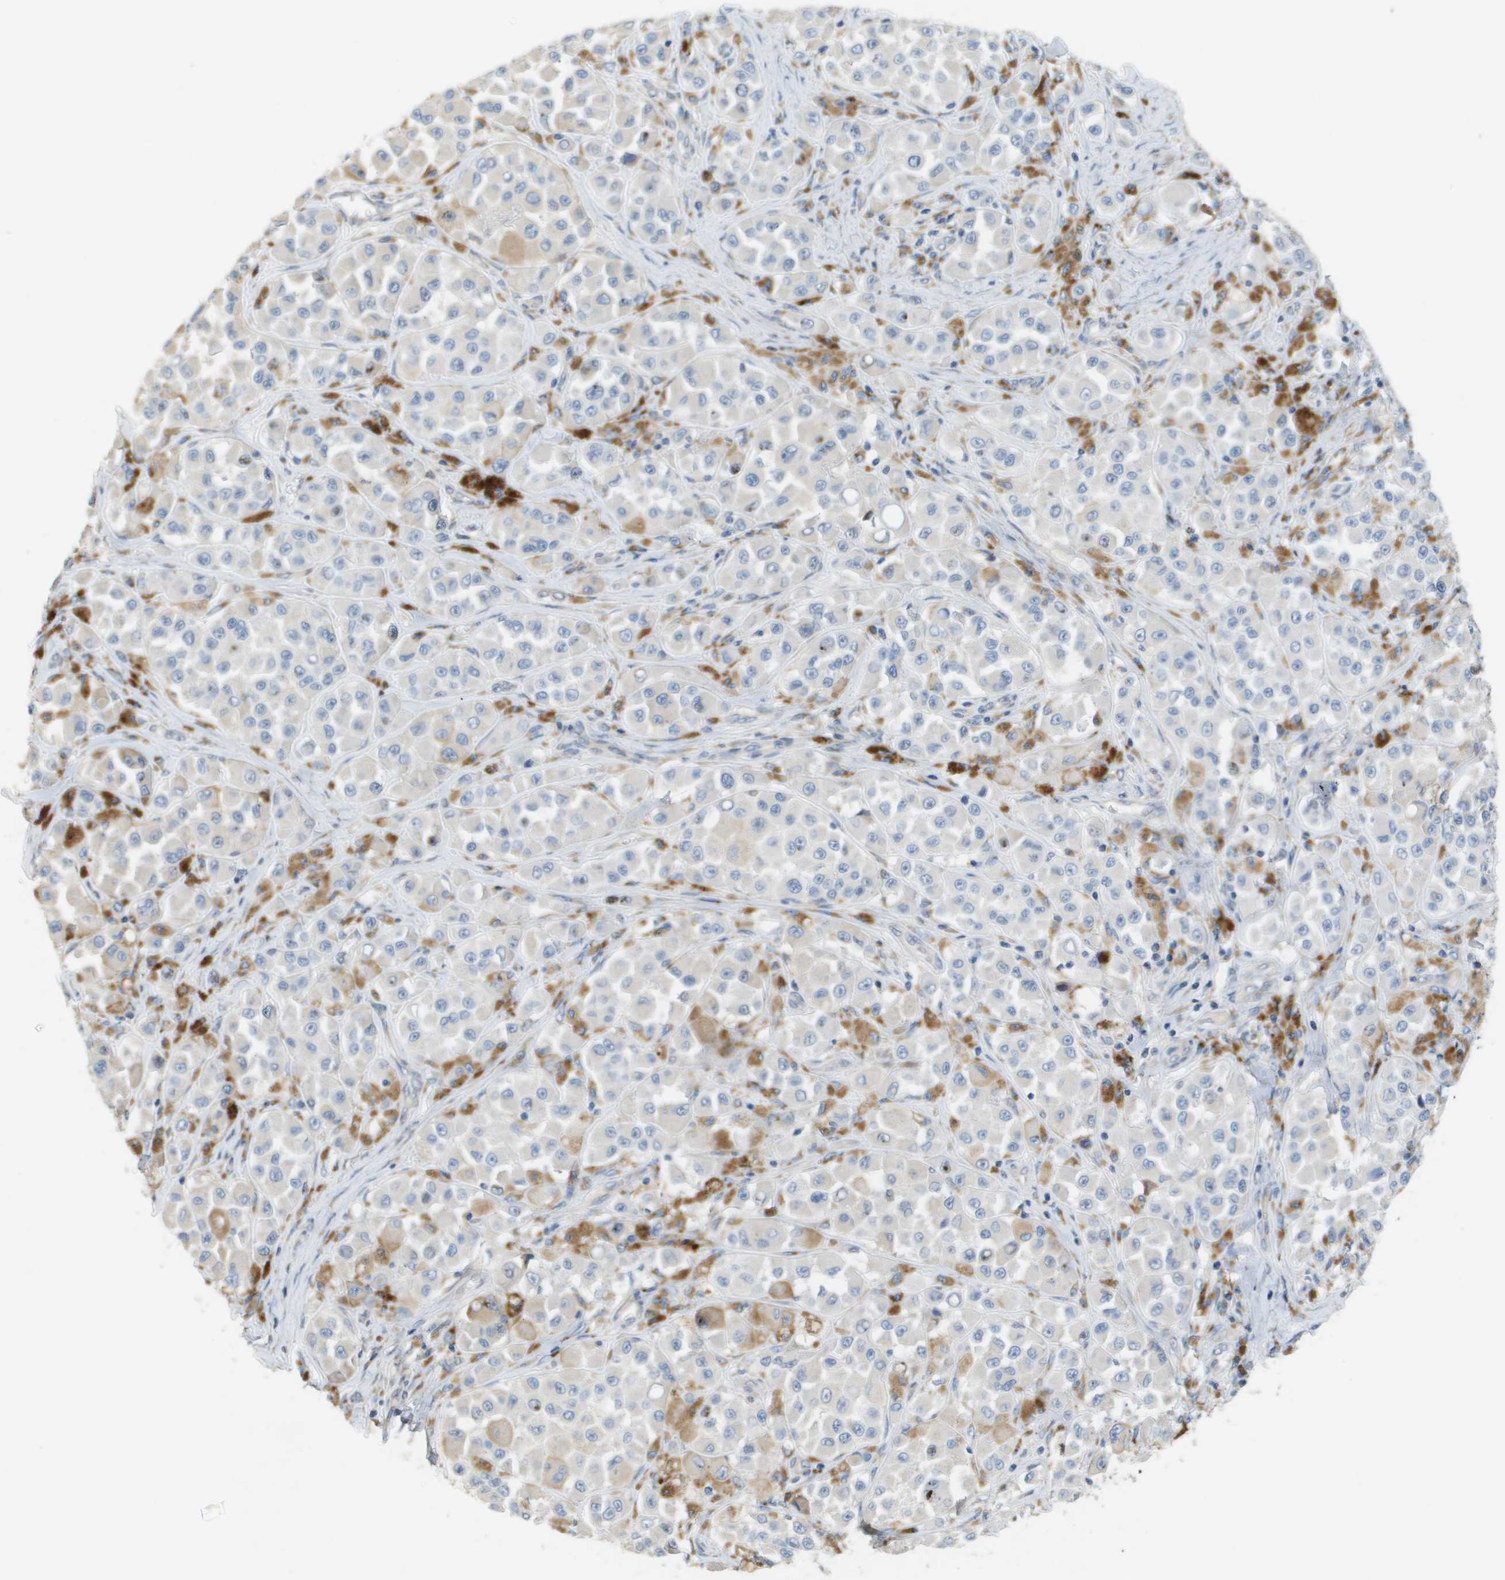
{"staining": {"intensity": "negative", "quantity": "none", "location": "none"}, "tissue": "melanoma", "cell_type": "Tumor cells", "image_type": "cancer", "snomed": [{"axis": "morphology", "description": "Malignant melanoma, NOS"}, {"axis": "topography", "description": "Skin"}], "caption": "Malignant melanoma stained for a protein using immunohistochemistry shows no expression tumor cells.", "gene": "CASP10", "patient": {"sex": "male", "age": 84}}